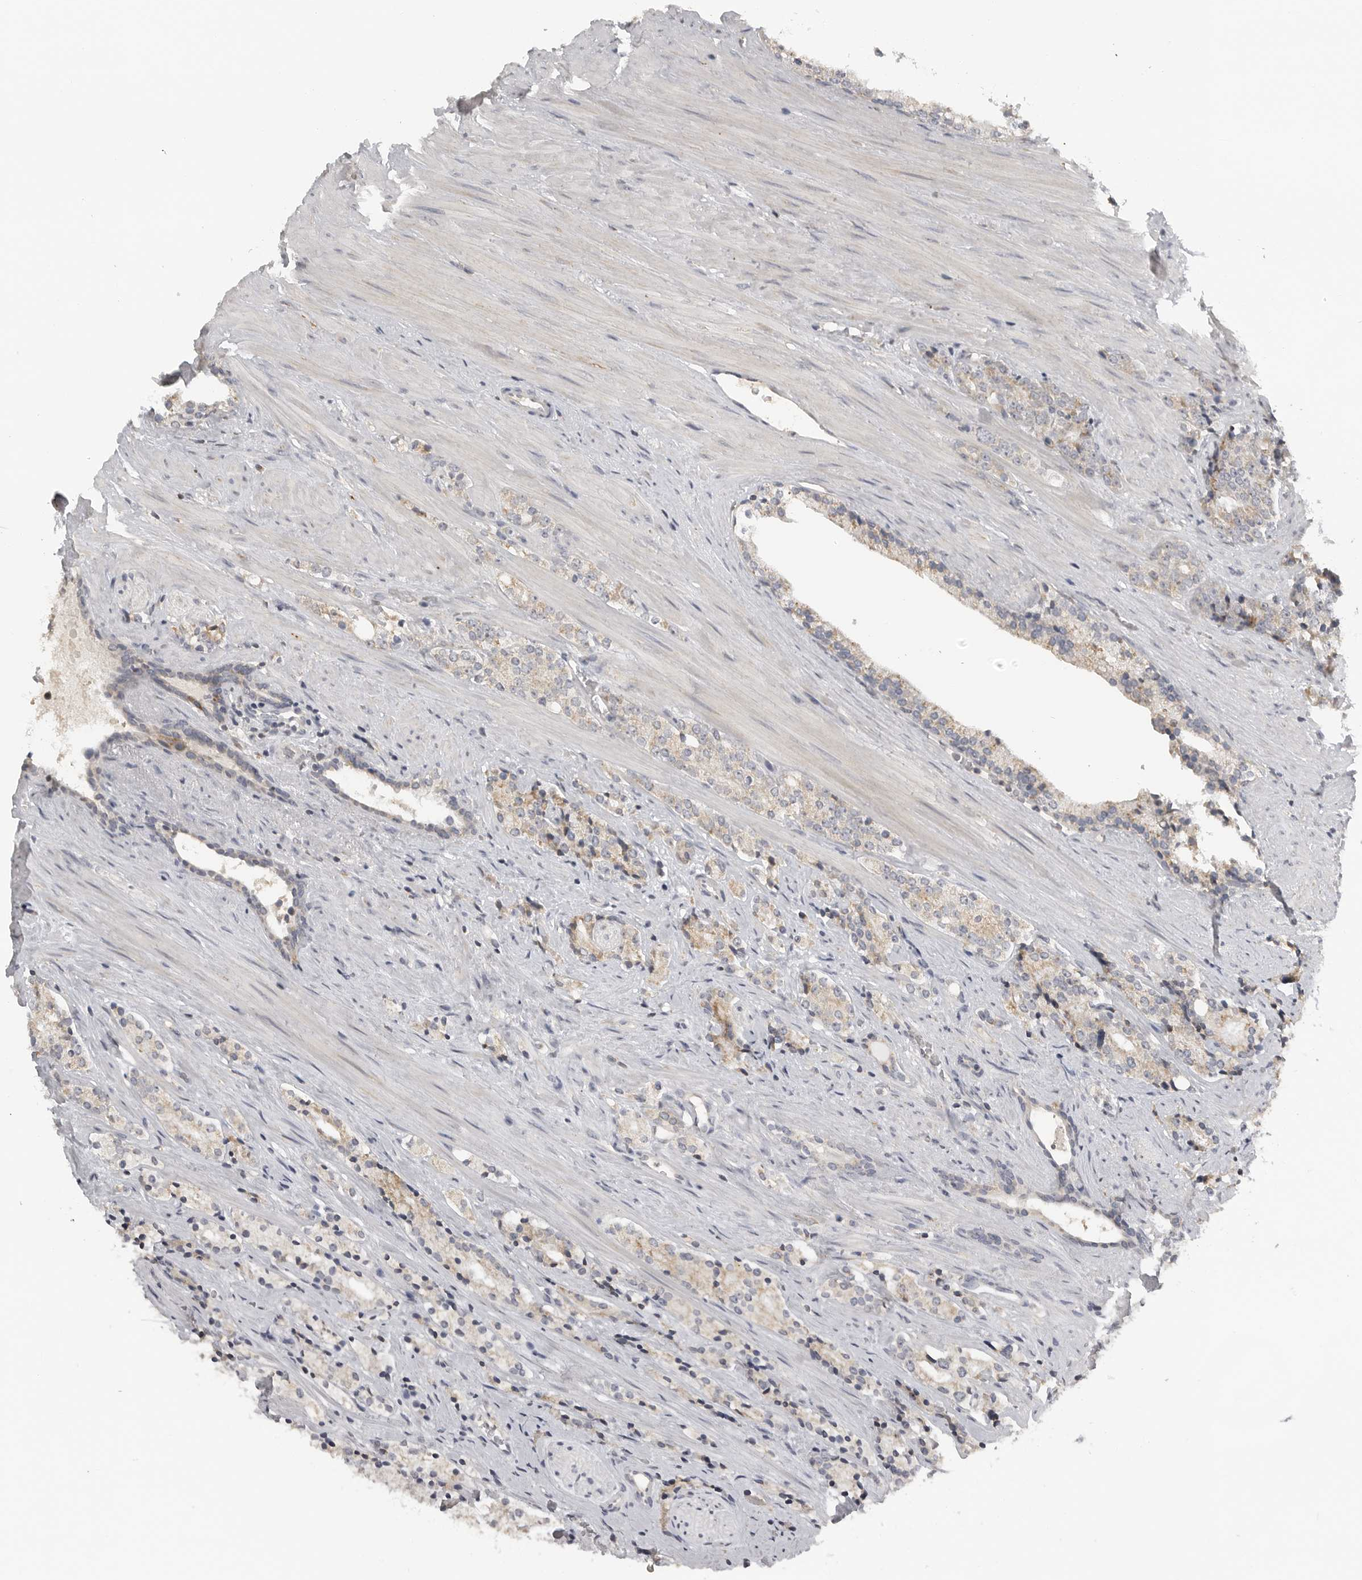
{"staining": {"intensity": "weak", "quantity": "<25%", "location": "cytoplasmic/membranous"}, "tissue": "prostate cancer", "cell_type": "Tumor cells", "image_type": "cancer", "snomed": [{"axis": "morphology", "description": "Adenocarcinoma, High grade"}, {"axis": "topography", "description": "Prostate"}], "caption": "Prostate cancer stained for a protein using IHC exhibits no staining tumor cells.", "gene": "RXFP3", "patient": {"sex": "male", "age": 71}}